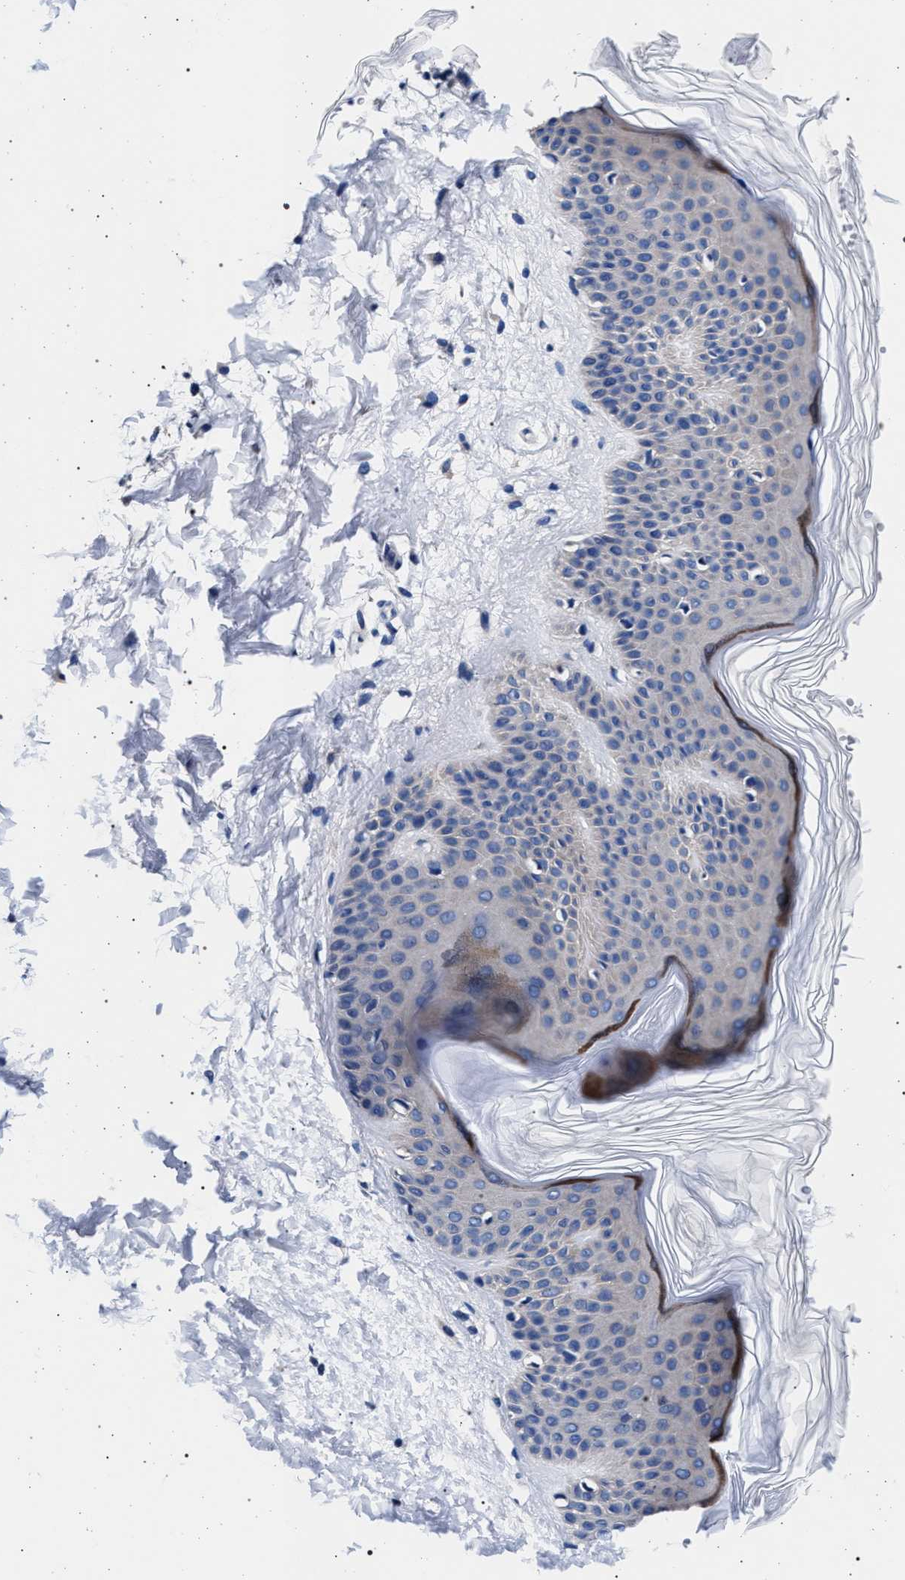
{"staining": {"intensity": "negative", "quantity": "none", "location": "none"}, "tissue": "skin", "cell_type": "Fibroblasts", "image_type": "normal", "snomed": [{"axis": "morphology", "description": "Normal tissue, NOS"}, {"axis": "morphology", "description": "Malignant melanoma, Metastatic site"}, {"axis": "topography", "description": "Skin"}], "caption": "This is a histopathology image of immunohistochemistry staining of unremarkable skin, which shows no expression in fibroblasts. Nuclei are stained in blue.", "gene": "MAP3K2", "patient": {"sex": "male", "age": 41}}